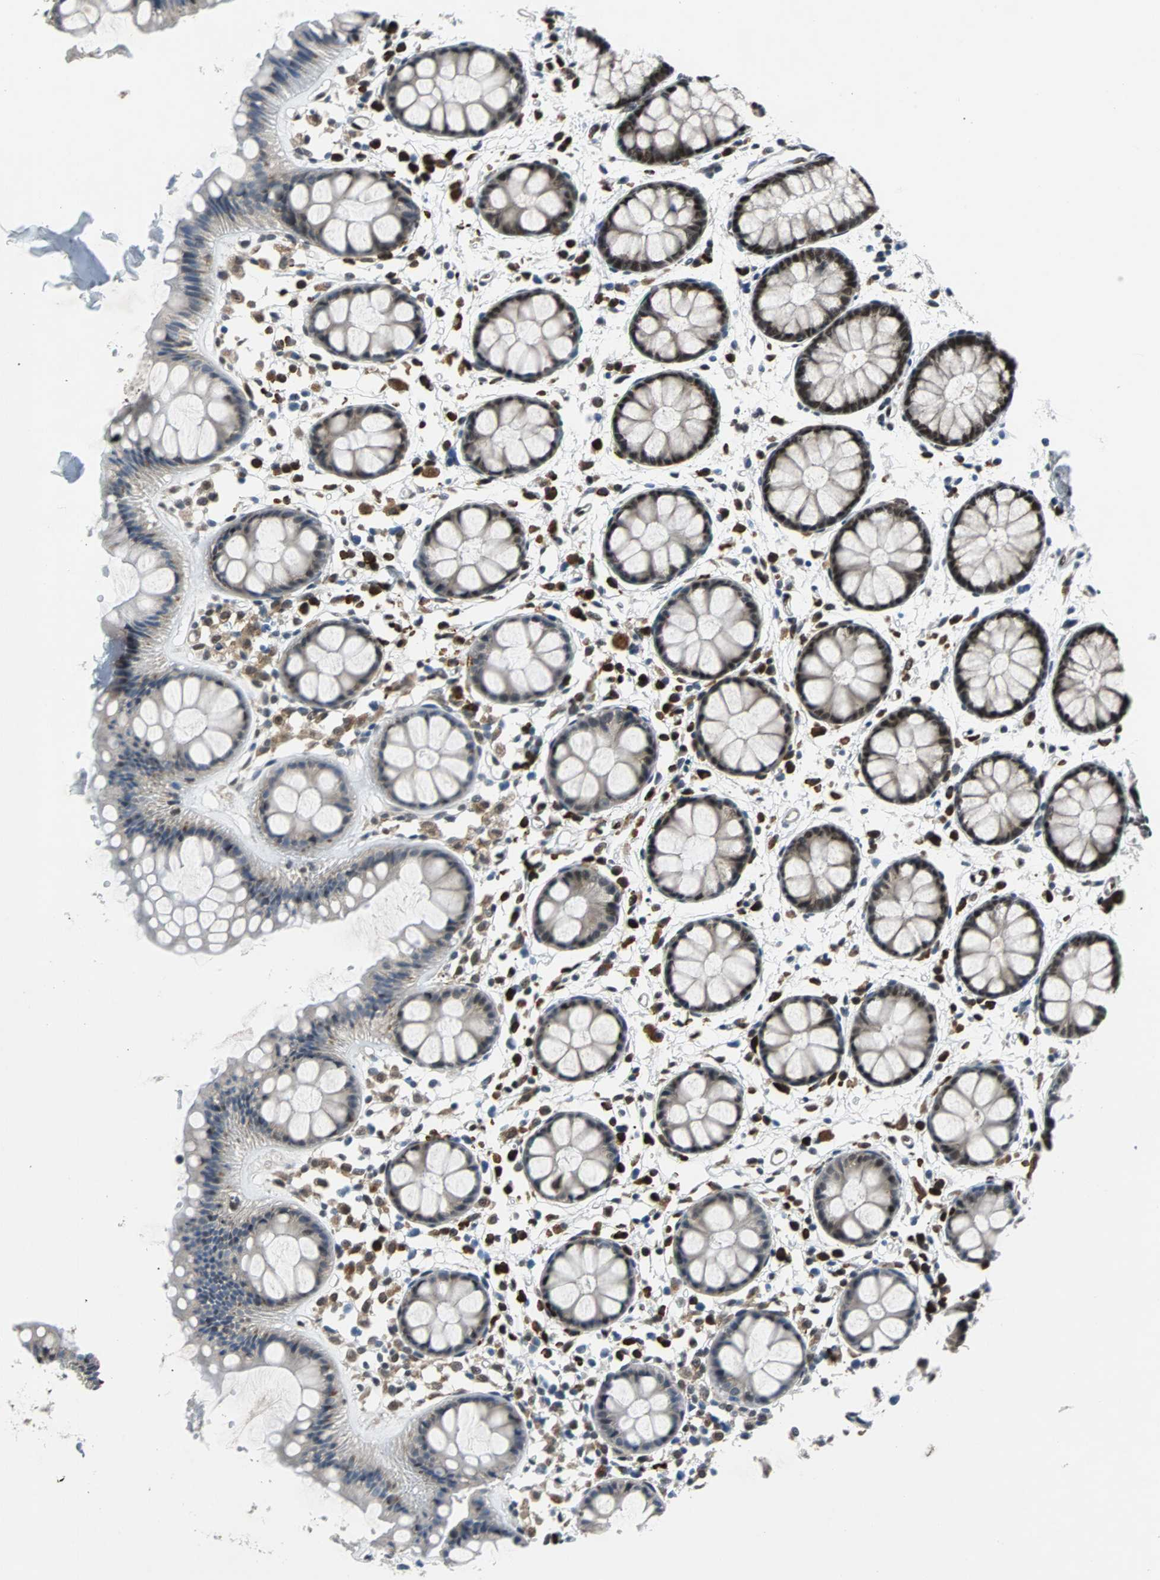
{"staining": {"intensity": "strong", "quantity": ">75%", "location": "nuclear"}, "tissue": "rectum", "cell_type": "Glandular cells", "image_type": "normal", "snomed": [{"axis": "morphology", "description": "Normal tissue, NOS"}, {"axis": "topography", "description": "Rectum"}], "caption": "High-power microscopy captured an IHC photomicrograph of benign rectum, revealing strong nuclear staining in approximately >75% of glandular cells.", "gene": "USP28", "patient": {"sex": "female", "age": 66}}